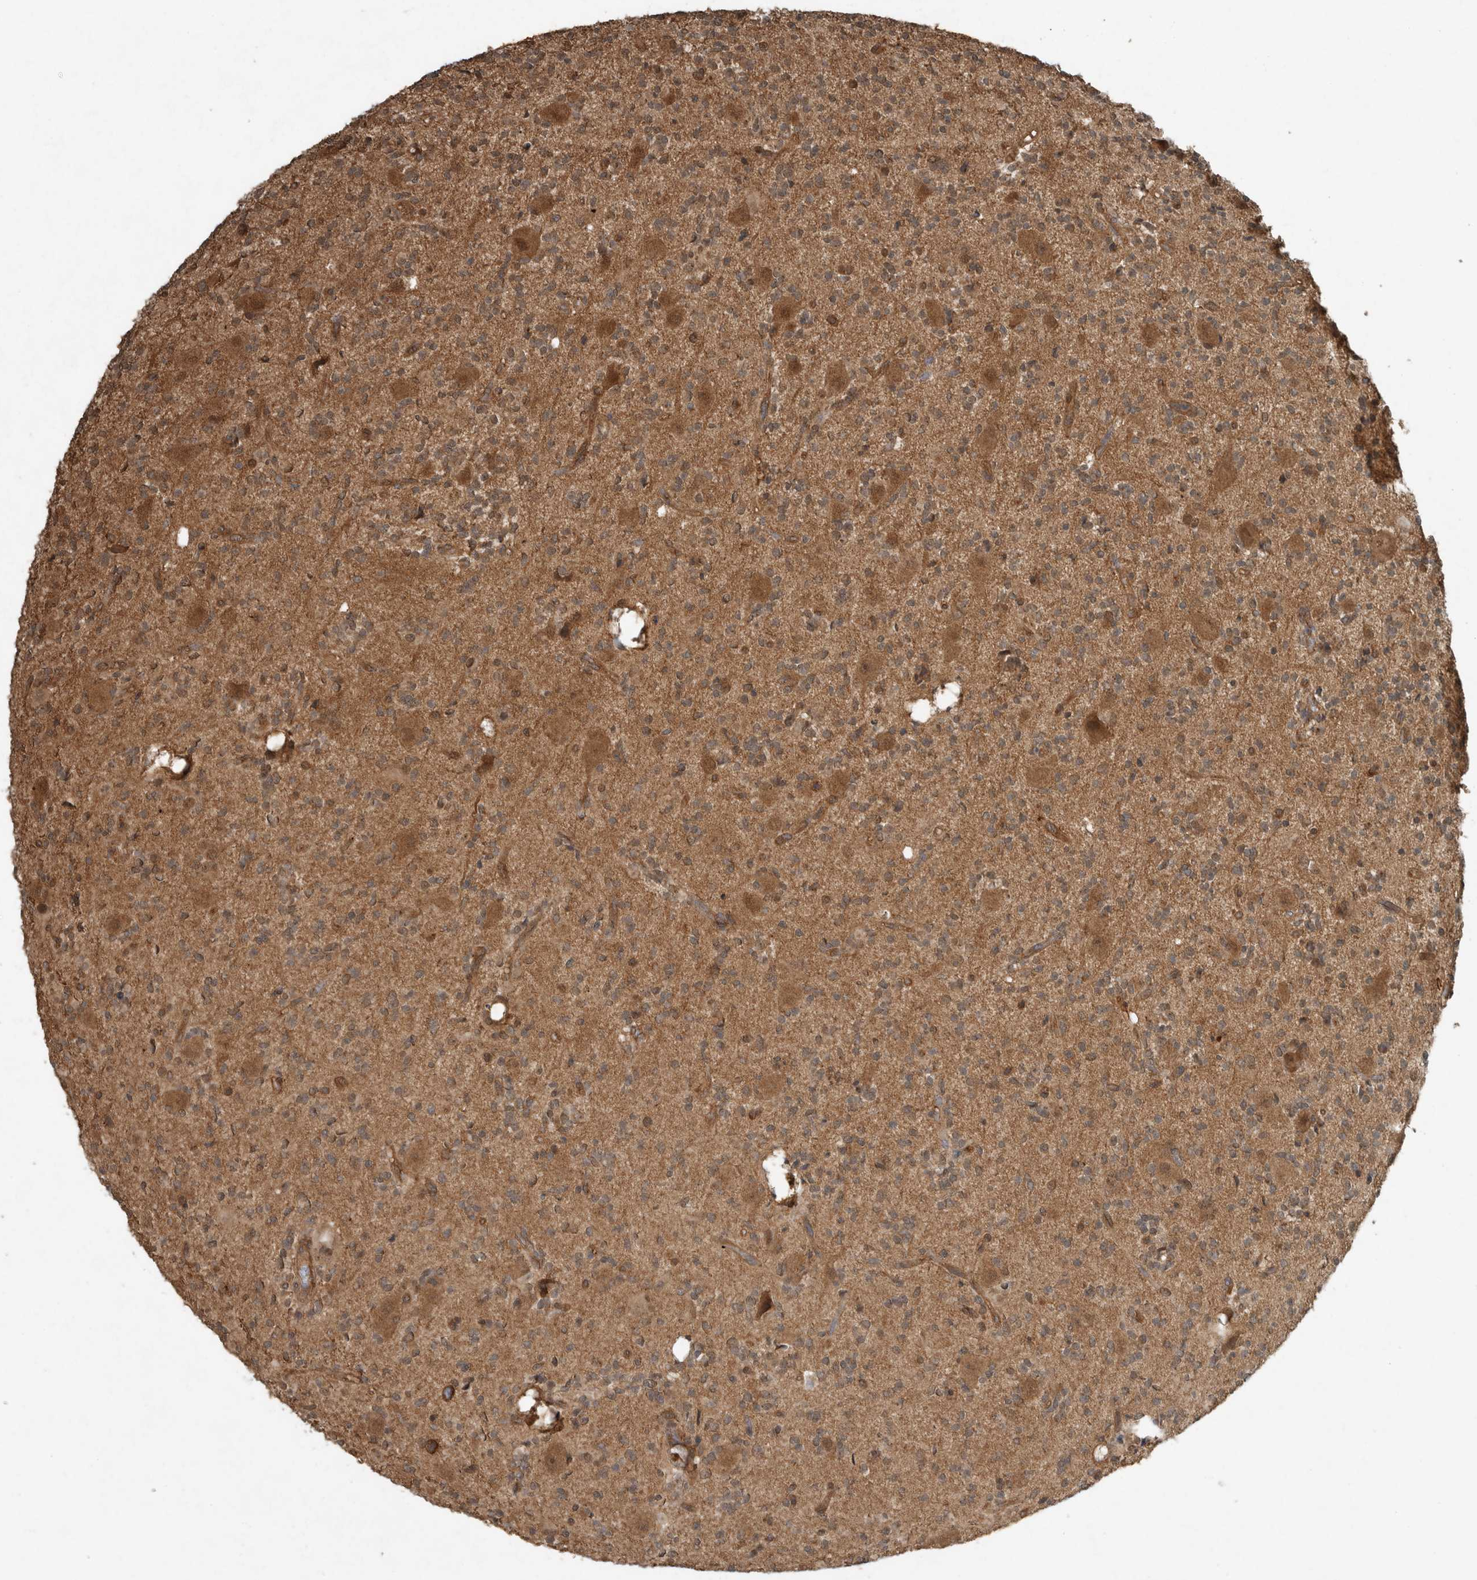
{"staining": {"intensity": "moderate", "quantity": ">75%", "location": "cytoplasmic/membranous"}, "tissue": "glioma", "cell_type": "Tumor cells", "image_type": "cancer", "snomed": [{"axis": "morphology", "description": "Glioma, malignant, High grade"}, {"axis": "topography", "description": "Brain"}], "caption": "Tumor cells exhibit medium levels of moderate cytoplasmic/membranous staining in about >75% of cells in human malignant glioma (high-grade). Immunohistochemistry (ihc) stains the protein in brown and the nuclei are stained blue.", "gene": "ARHGEF12", "patient": {"sex": "male", "age": 34}}